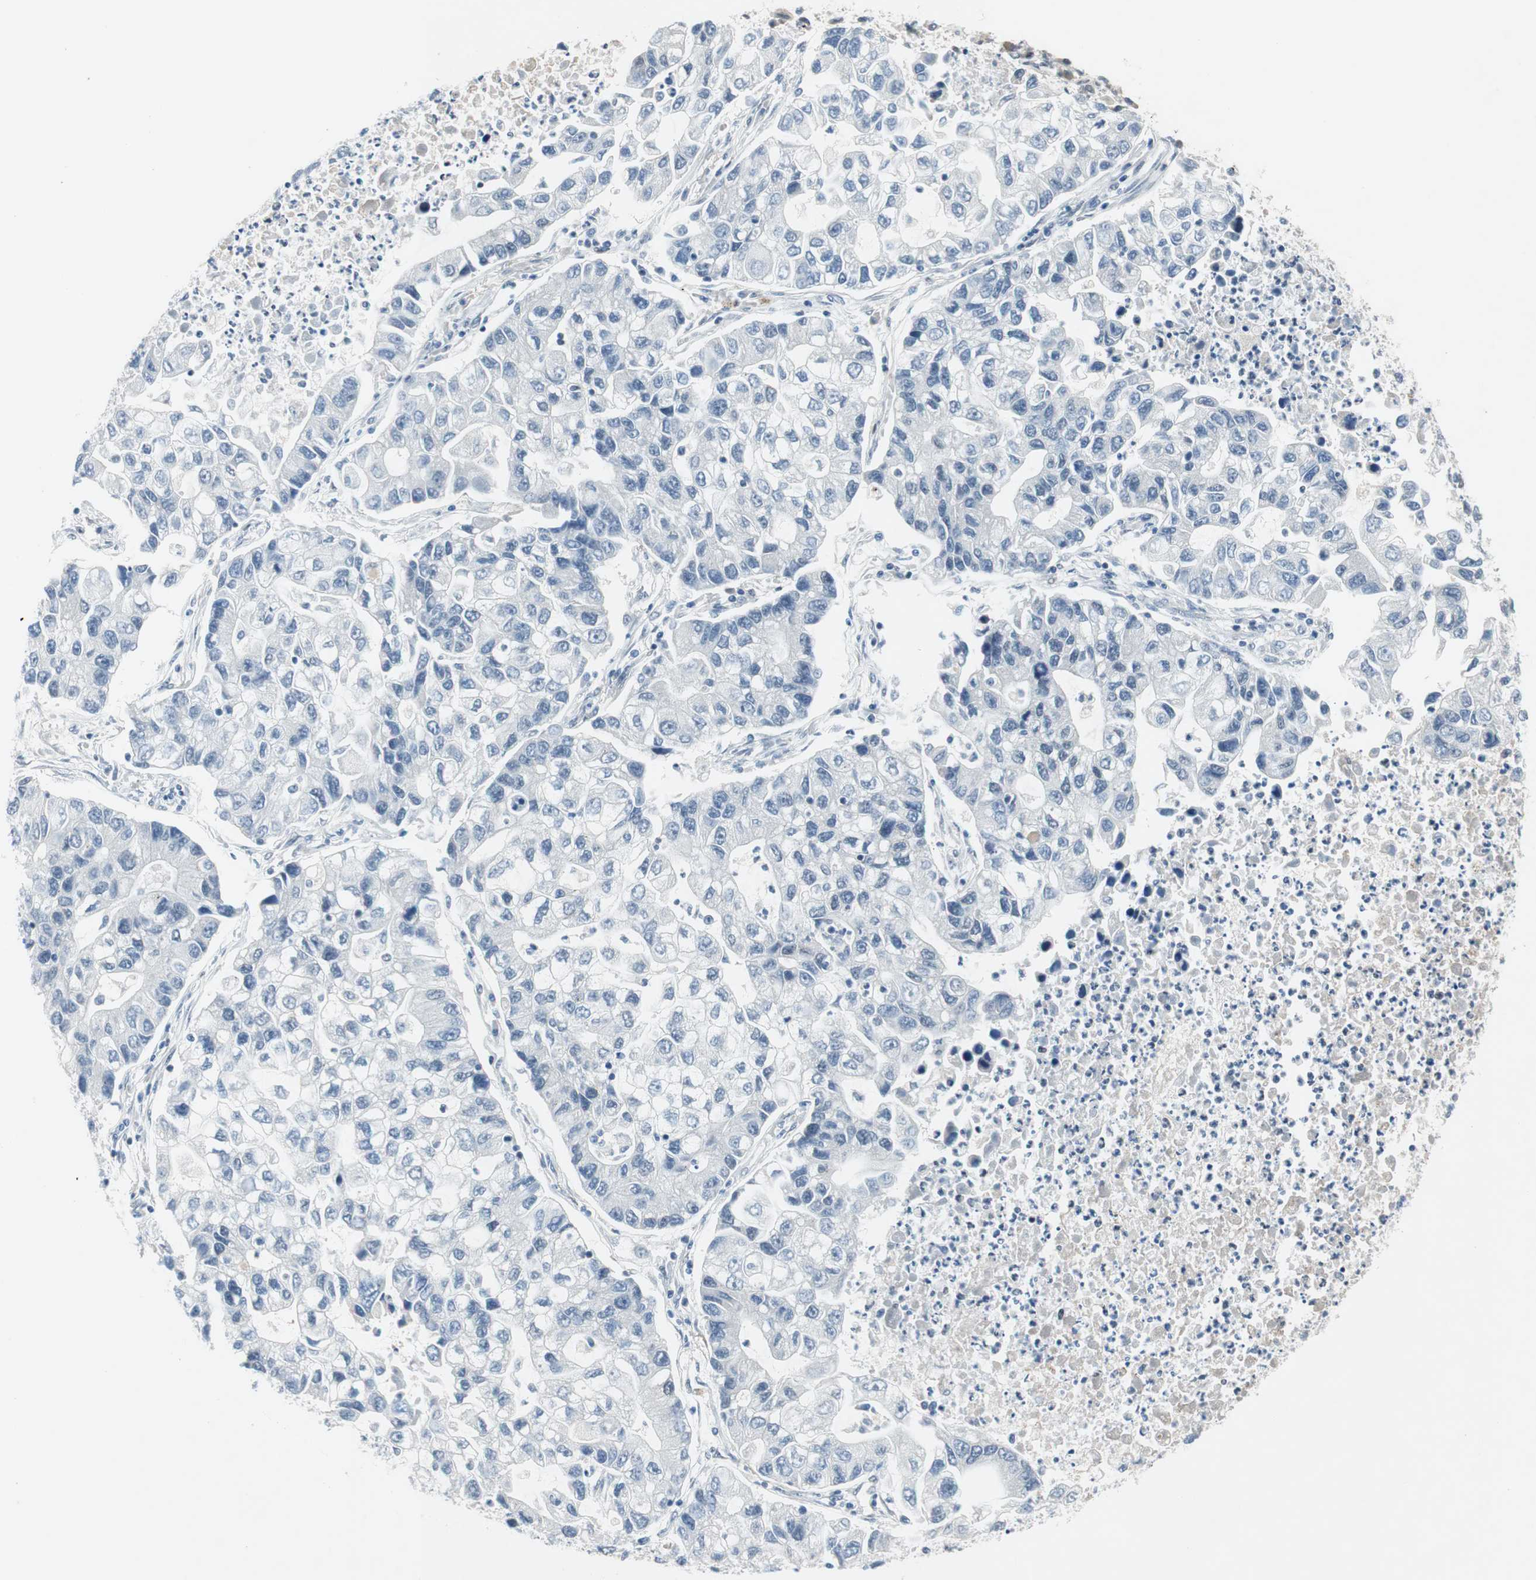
{"staining": {"intensity": "negative", "quantity": "none", "location": "none"}, "tissue": "lung cancer", "cell_type": "Tumor cells", "image_type": "cancer", "snomed": [{"axis": "morphology", "description": "Adenocarcinoma, NOS"}, {"axis": "topography", "description": "Lung"}], "caption": "Tumor cells are negative for brown protein staining in lung cancer (adenocarcinoma).", "gene": "FBXO44", "patient": {"sex": "female", "age": 51}}